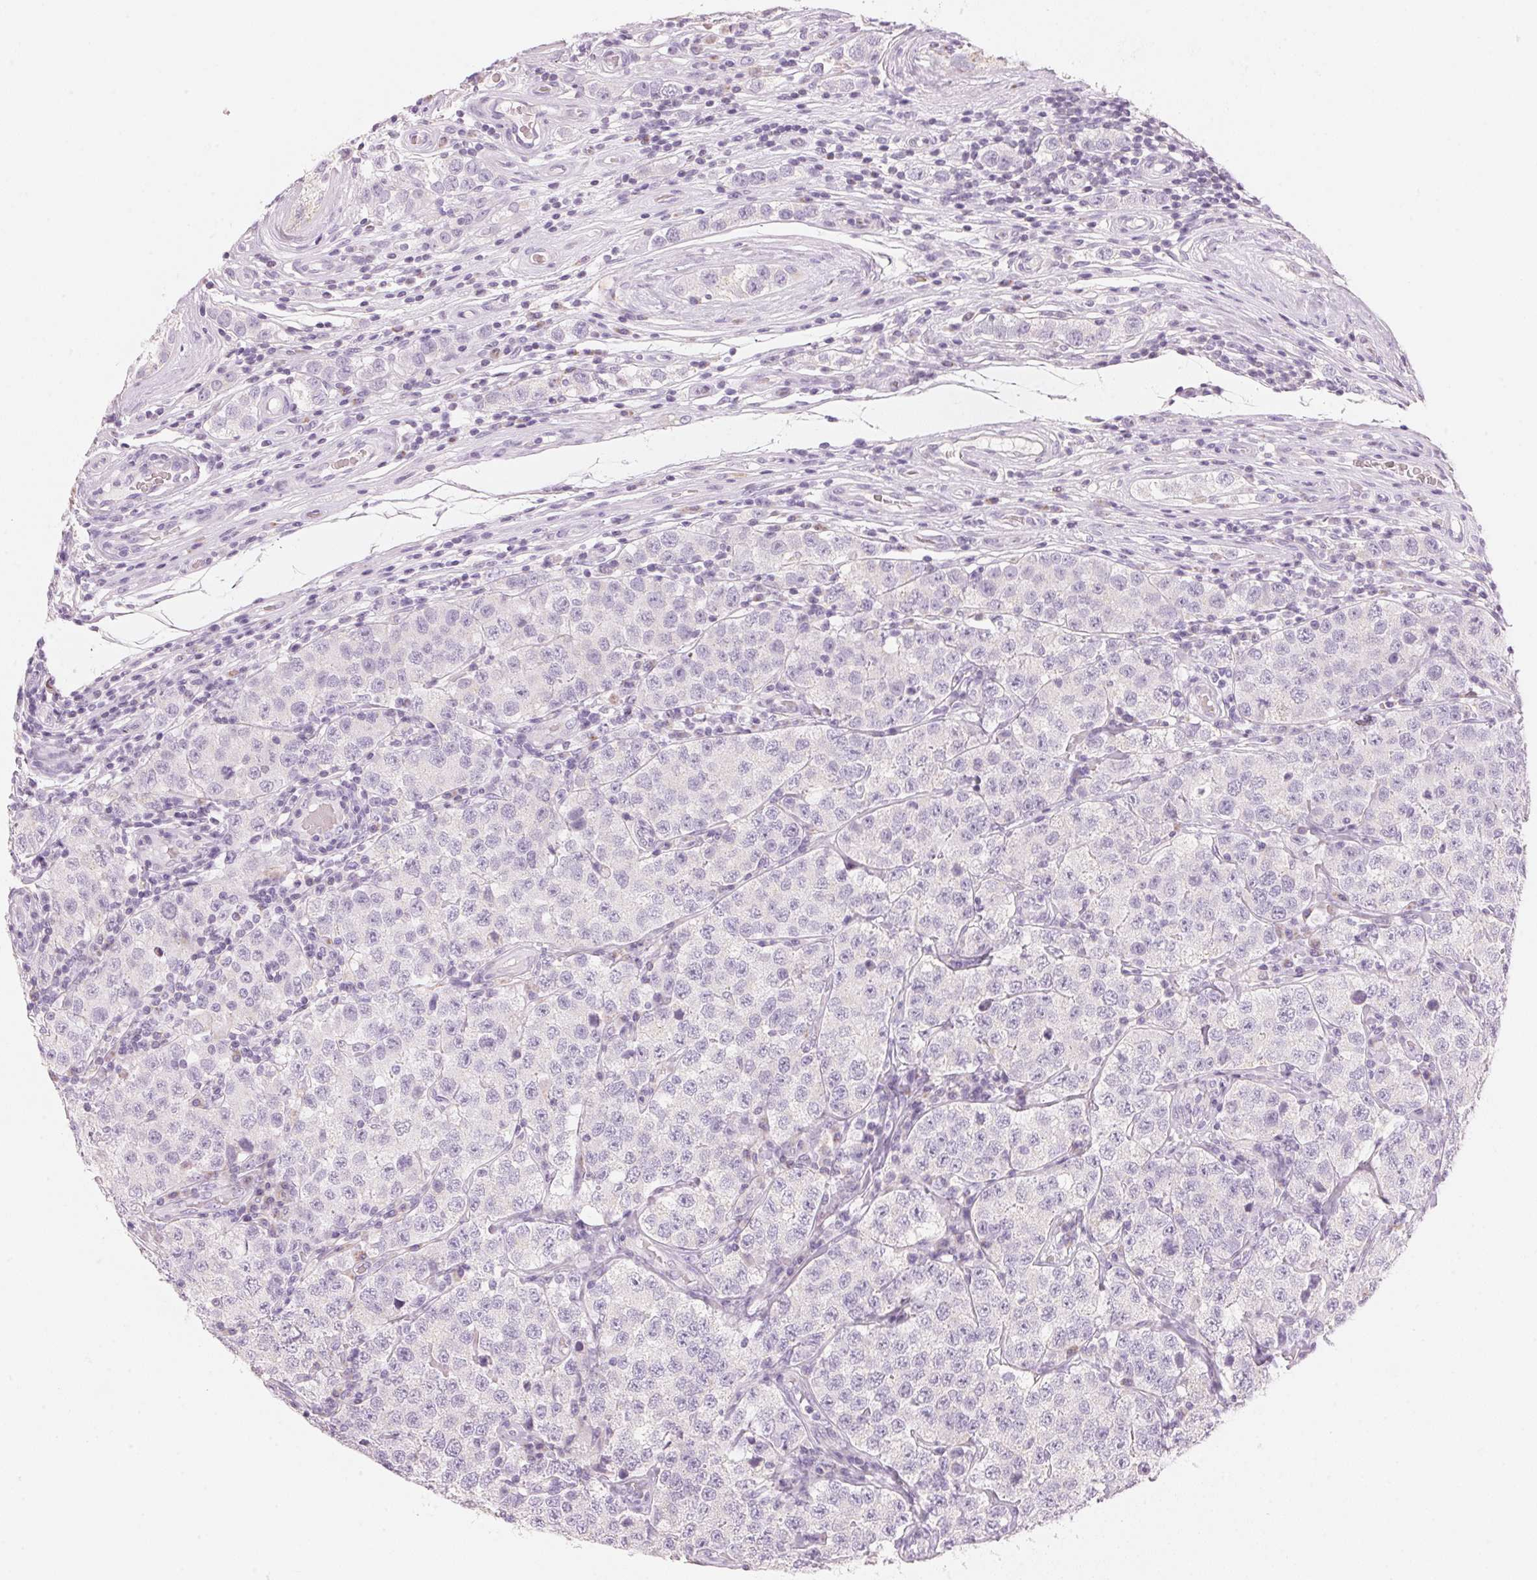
{"staining": {"intensity": "negative", "quantity": "none", "location": "none"}, "tissue": "testis cancer", "cell_type": "Tumor cells", "image_type": "cancer", "snomed": [{"axis": "morphology", "description": "Seminoma, NOS"}, {"axis": "topography", "description": "Testis"}], "caption": "Immunohistochemistry (IHC) of human seminoma (testis) reveals no expression in tumor cells.", "gene": "HOXB13", "patient": {"sex": "male", "age": 34}}